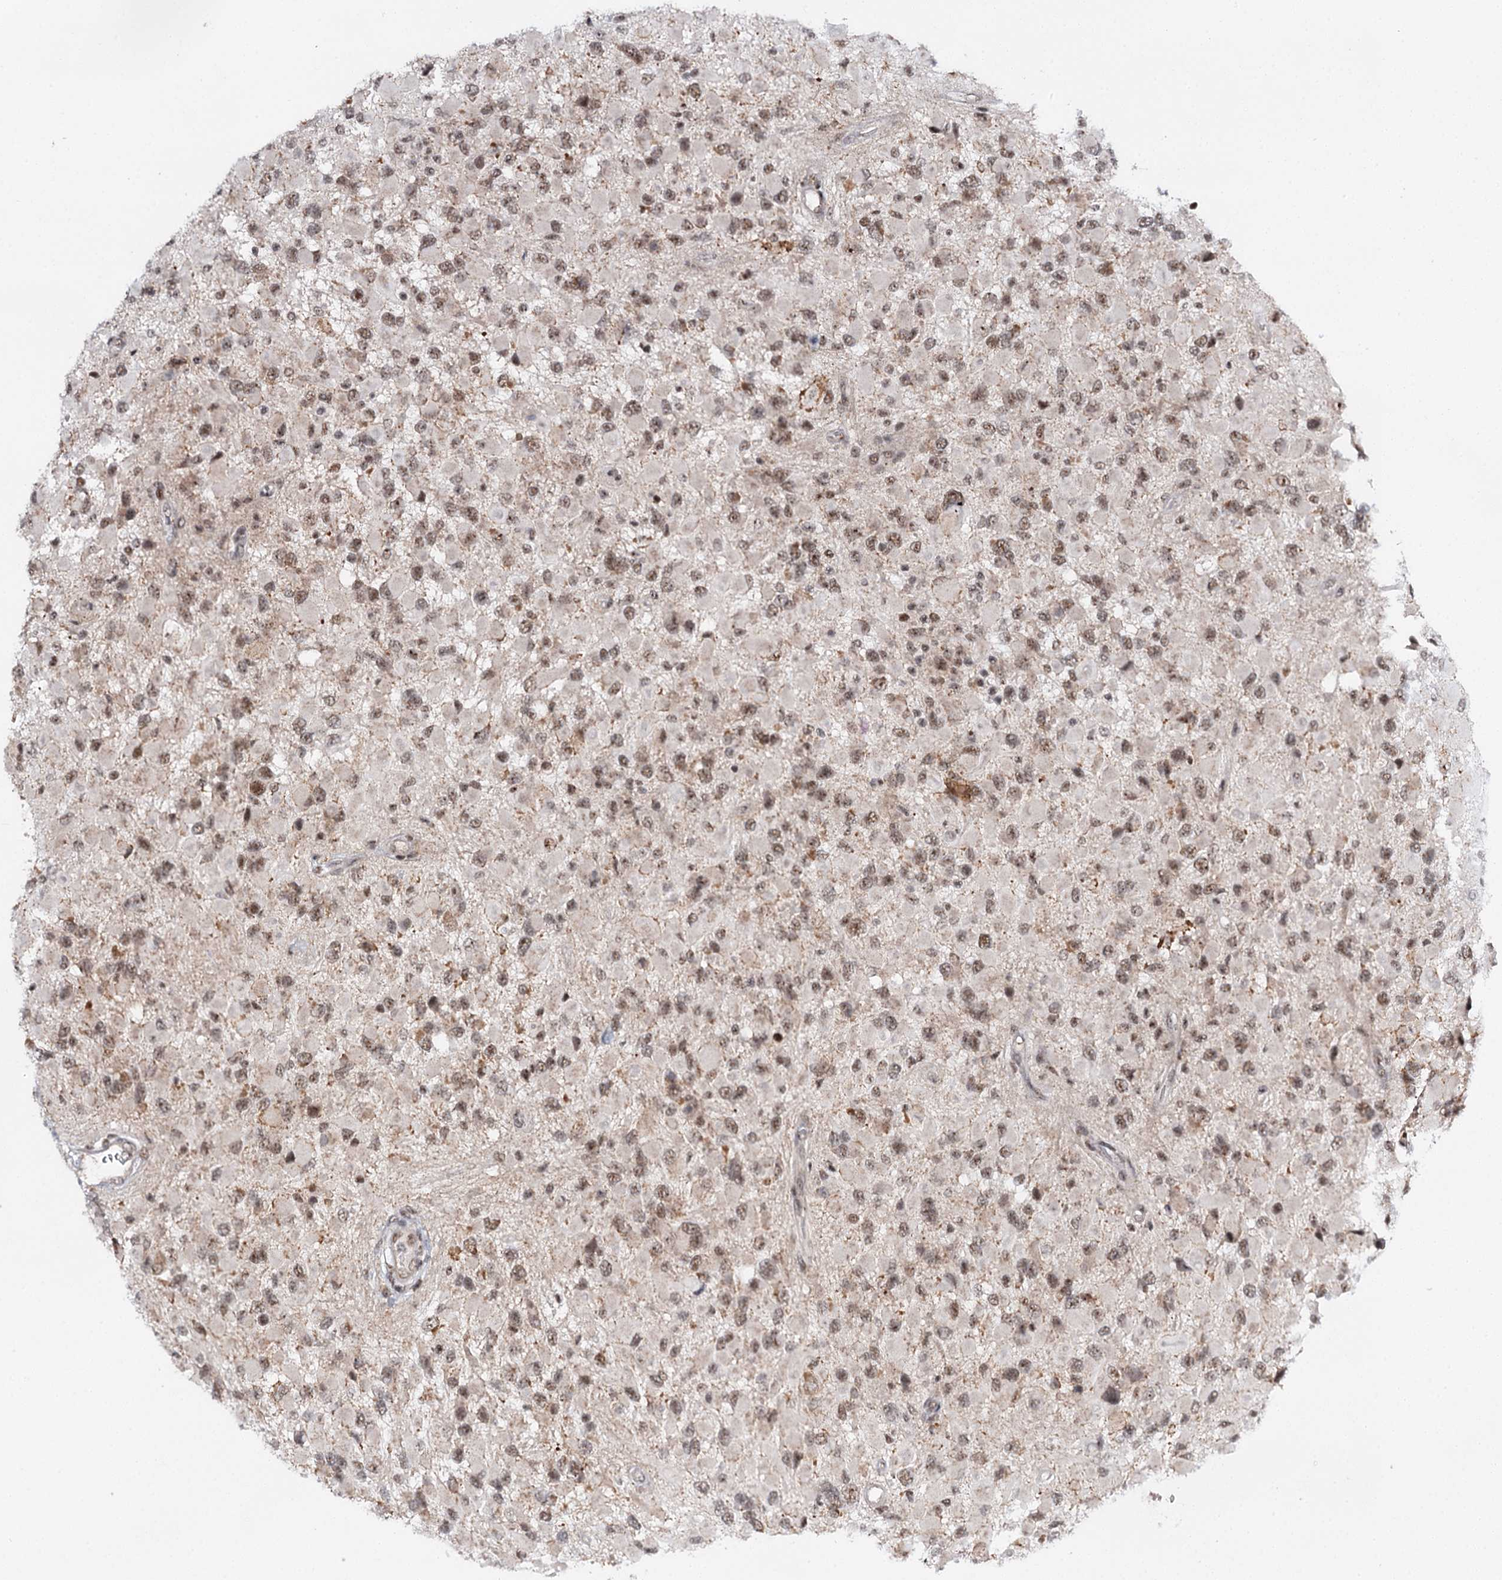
{"staining": {"intensity": "moderate", "quantity": ">75%", "location": "nuclear"}, "tissue": "glioma", "cell_type": "Tumor cells", "image_type": "cancer", "snomed": [{"axis": "morphology", "description": "Glioma, malignant, High grade"}, {"axis": "topography", "description": "Brain"}], "caption": "This is an image of immunohistochemistry (IHC) staining of malignant glioma (high-grade), which shows moderate staining in the nuclear of tumor cells.", "gene": "BUD13", "patient": {"sex": "male", "age": 53}}